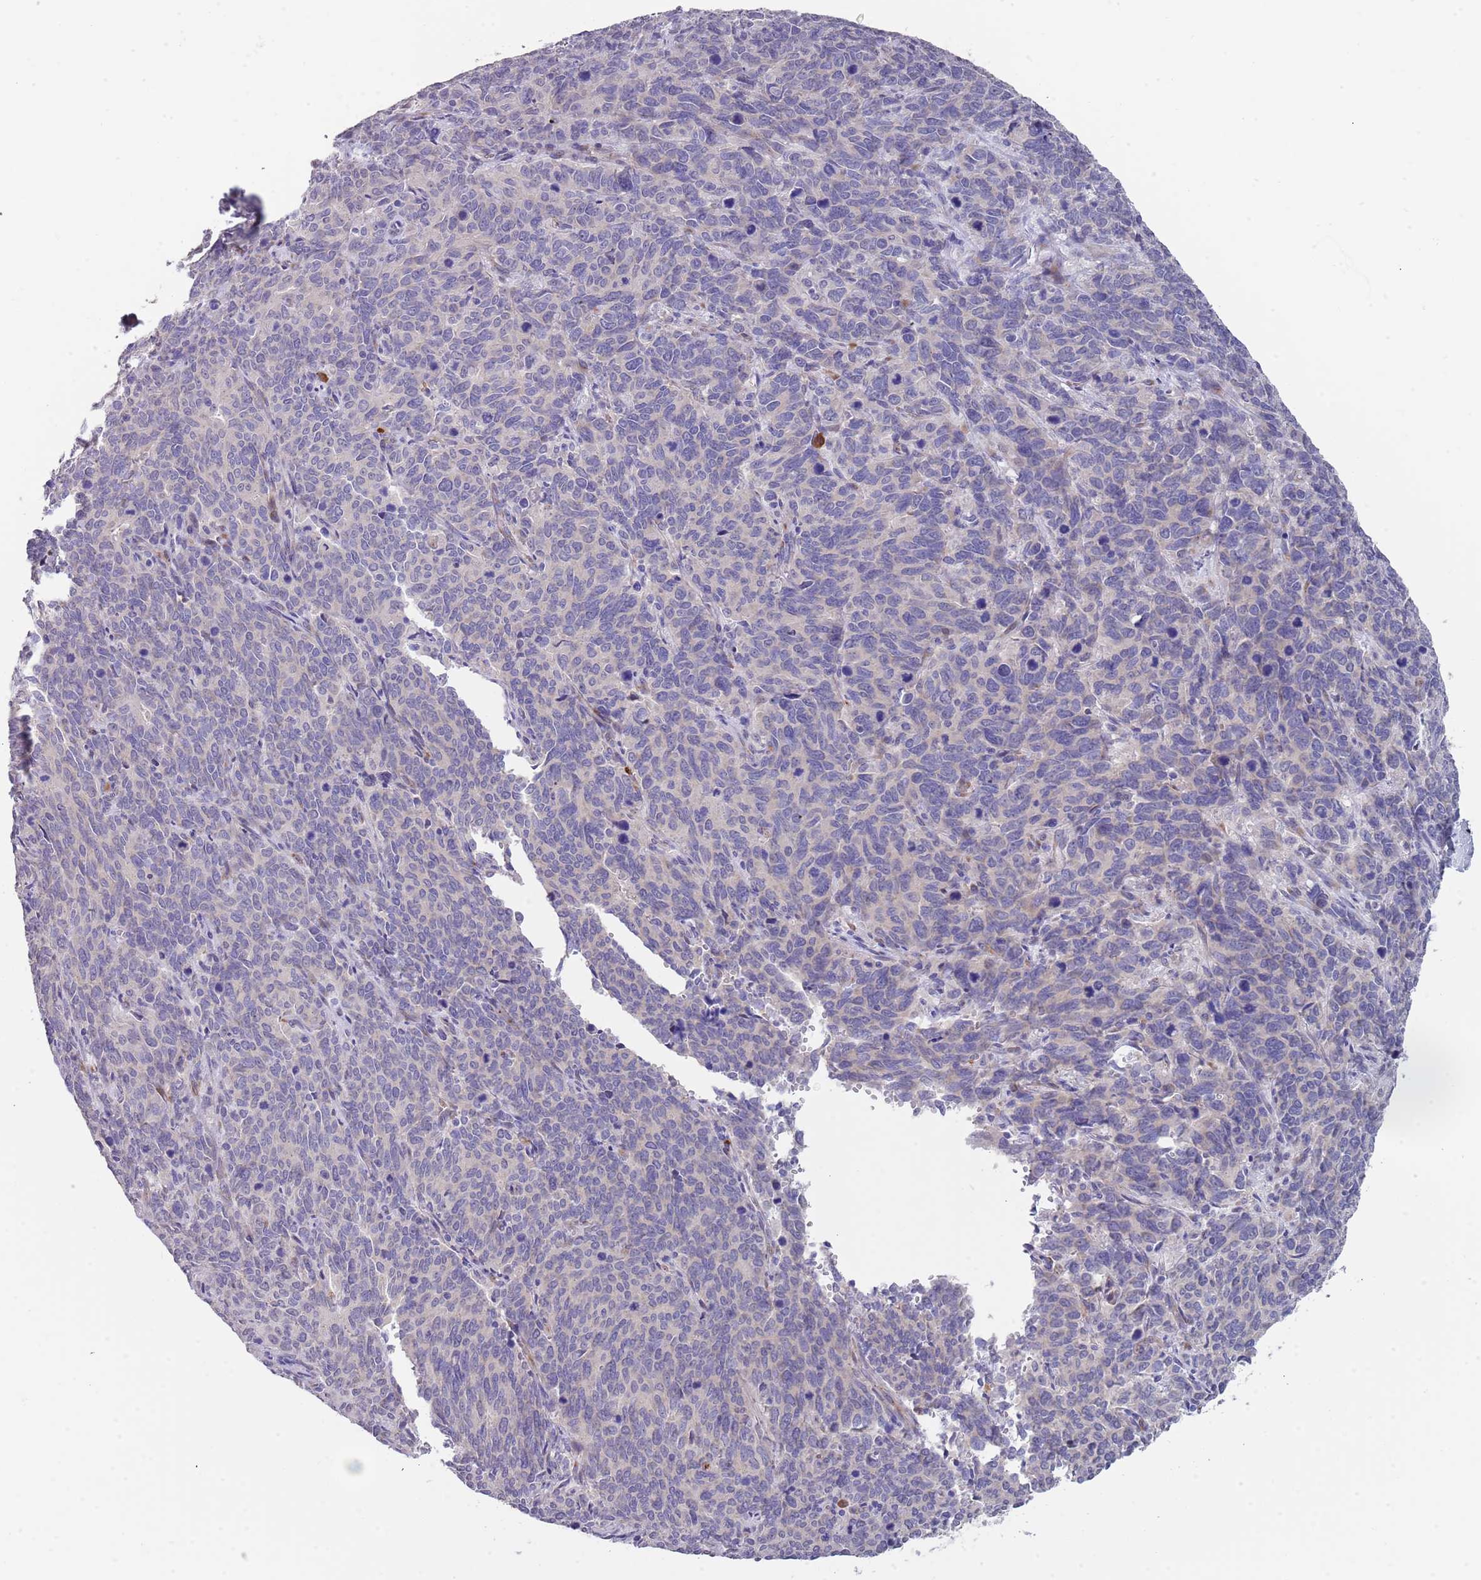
{"staining": {"intensity": "negative", "quantity": "none", "location": "none"}, "tissue": "cervical cancer", "cell_type": "Tumor cells", "image_type": "cancer", "snomed": [{"axis": "morphology", "description": "Squamous cell carcinoma, NOS"}, {"axis": "topography", "description": "Cervix"}], "caption": "This is an immunohistochemistry image of cervical cancer (squamous cell carcinoma). There is no positivity in tumor cells.", "gene": "TNRC6C", "patient": {"sex": "female", "age": 60}}